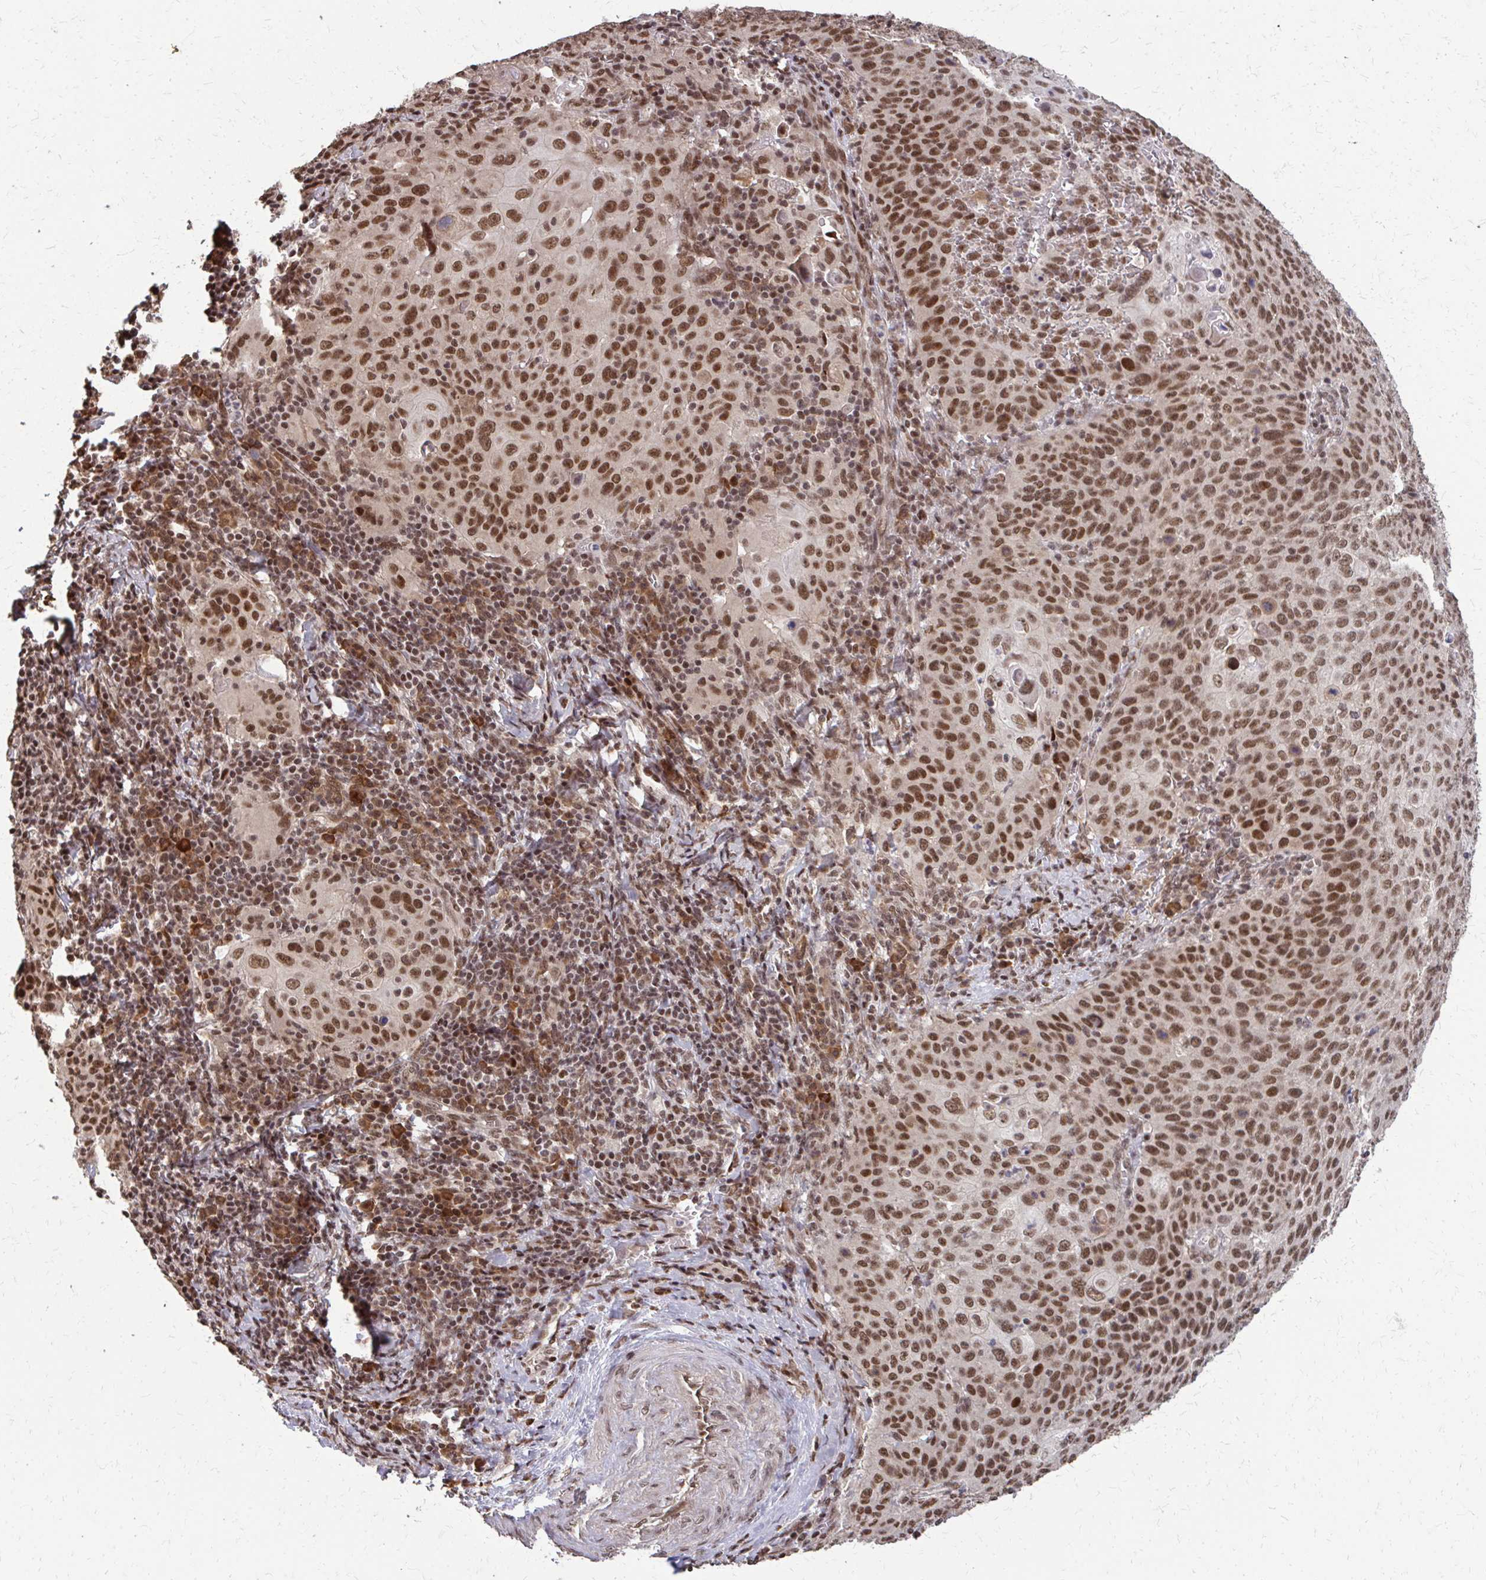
{"staining": {"intensity": "moderate", "quantity": ">75%", "location": "nuclear"}, "tissue": "cervical cancer", "cell_type": "Tumor cells", "image_type": "cancer", "snomed": [{"axis": "morphology", "description": "Squamous cell carcinoma, NOS"}, {"axis": "topography", "description": "Cervix"}], "caption": "Moderate nuclear staining for a protein is appreciated in approximately >75% of tumor cells of cervical cancer (squamous cell carcinoma) using IHC.", "gene": "SS18", "patient": {"sex": "female", "age": 65}}